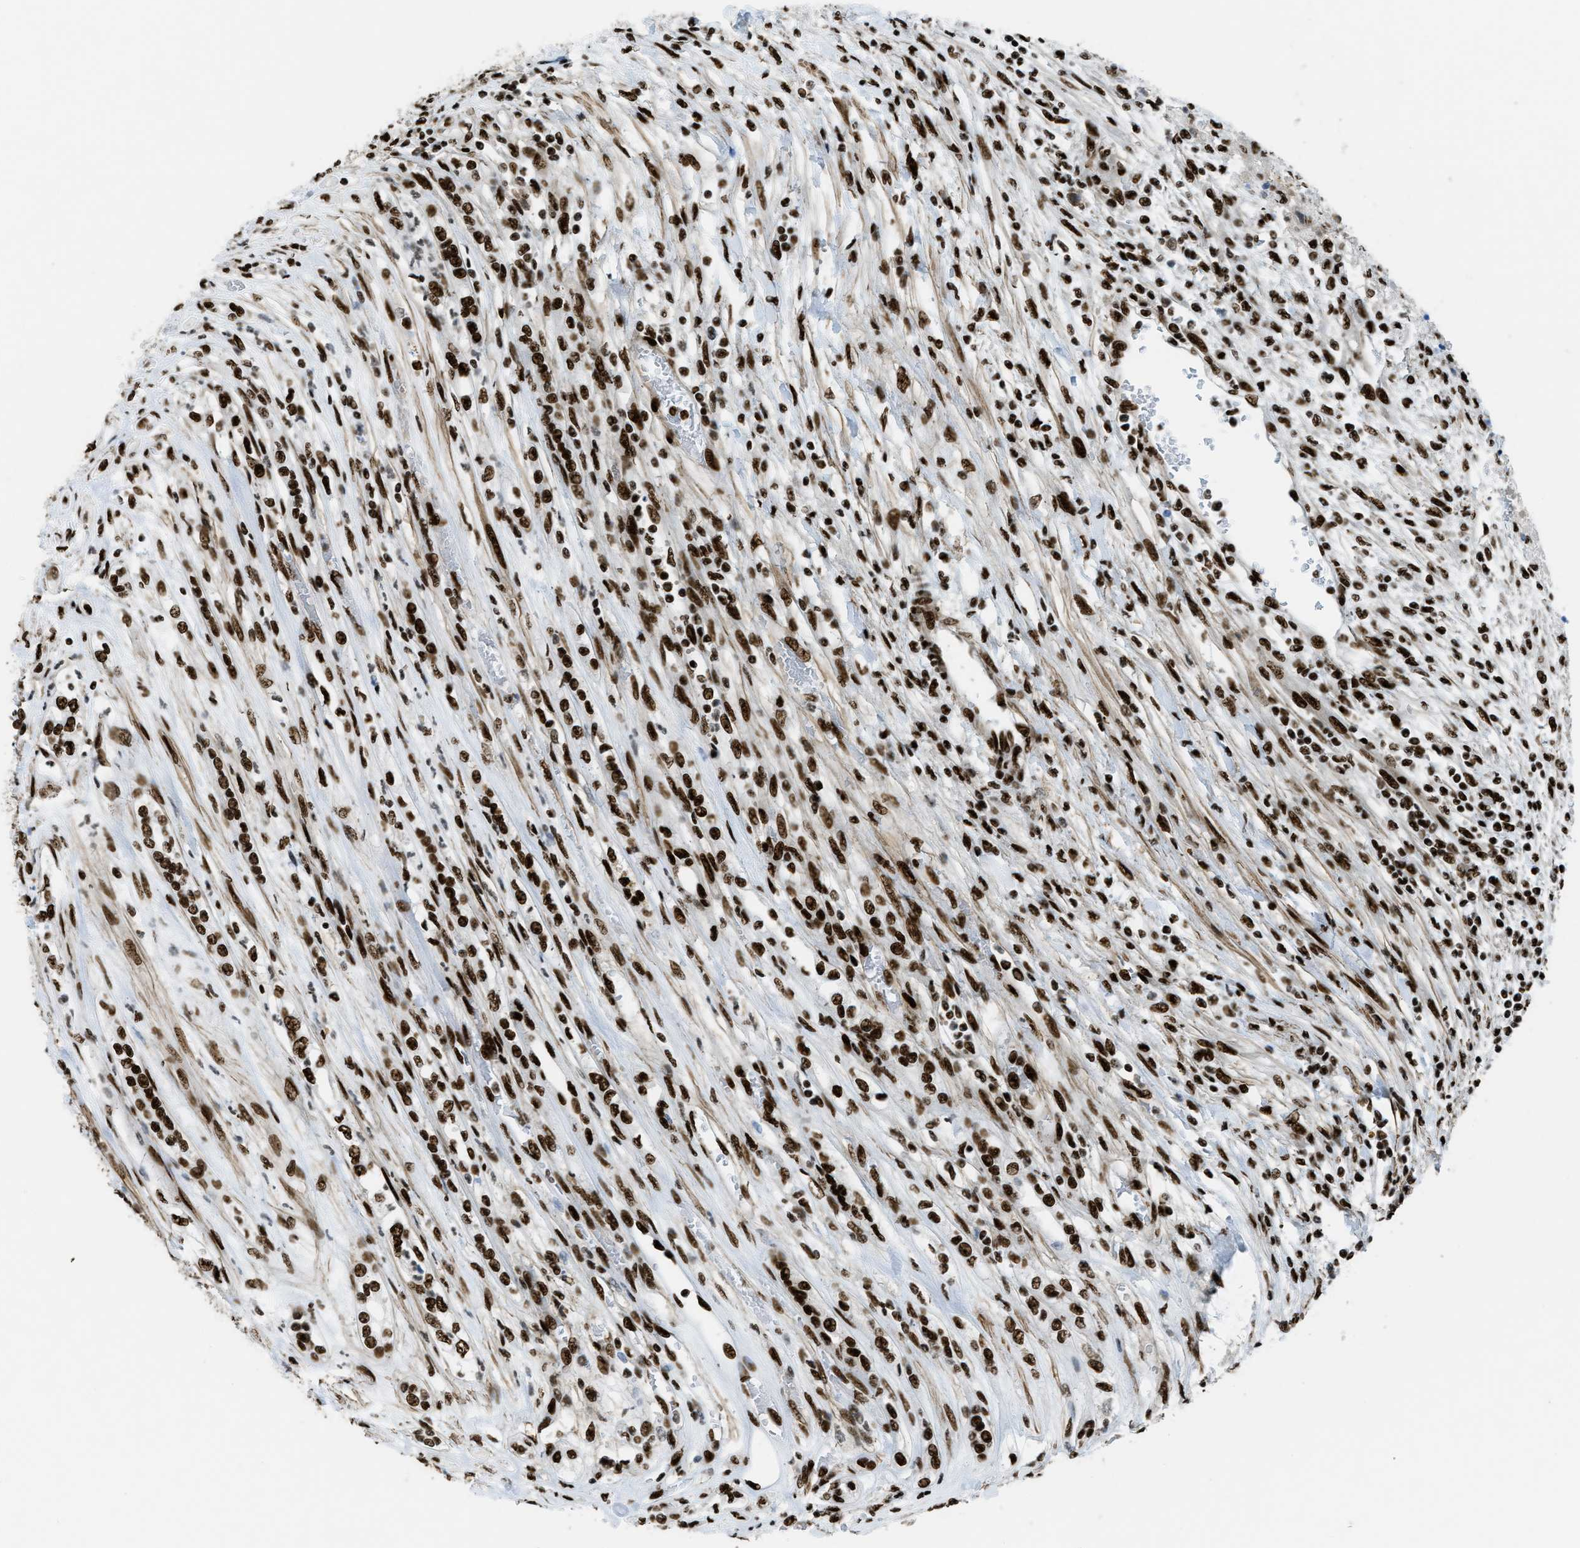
{"staining": {"intensity": "strong", "quantity": ">75%", "location": "nuclear"}, "tissue": "renal cancer", "cell_type": "Tumor cells", "image_type": "cancer", "snomed": [{"axis": "morphology", "description": "Adenocarcinoma, NOS"}, {"axis": "topography", "description": "Kidney"}], "caption": "Protein analysis of renal cancer tissue displays strong nuclear staining in approximately >75% of tumor cells. (DAB (3,3'-diaminobenzidine) IHC, brown staining for protein, blue staining for nuclei).", "gene": "ZNF207", "patient": {"sex": "female", "age": 54}}